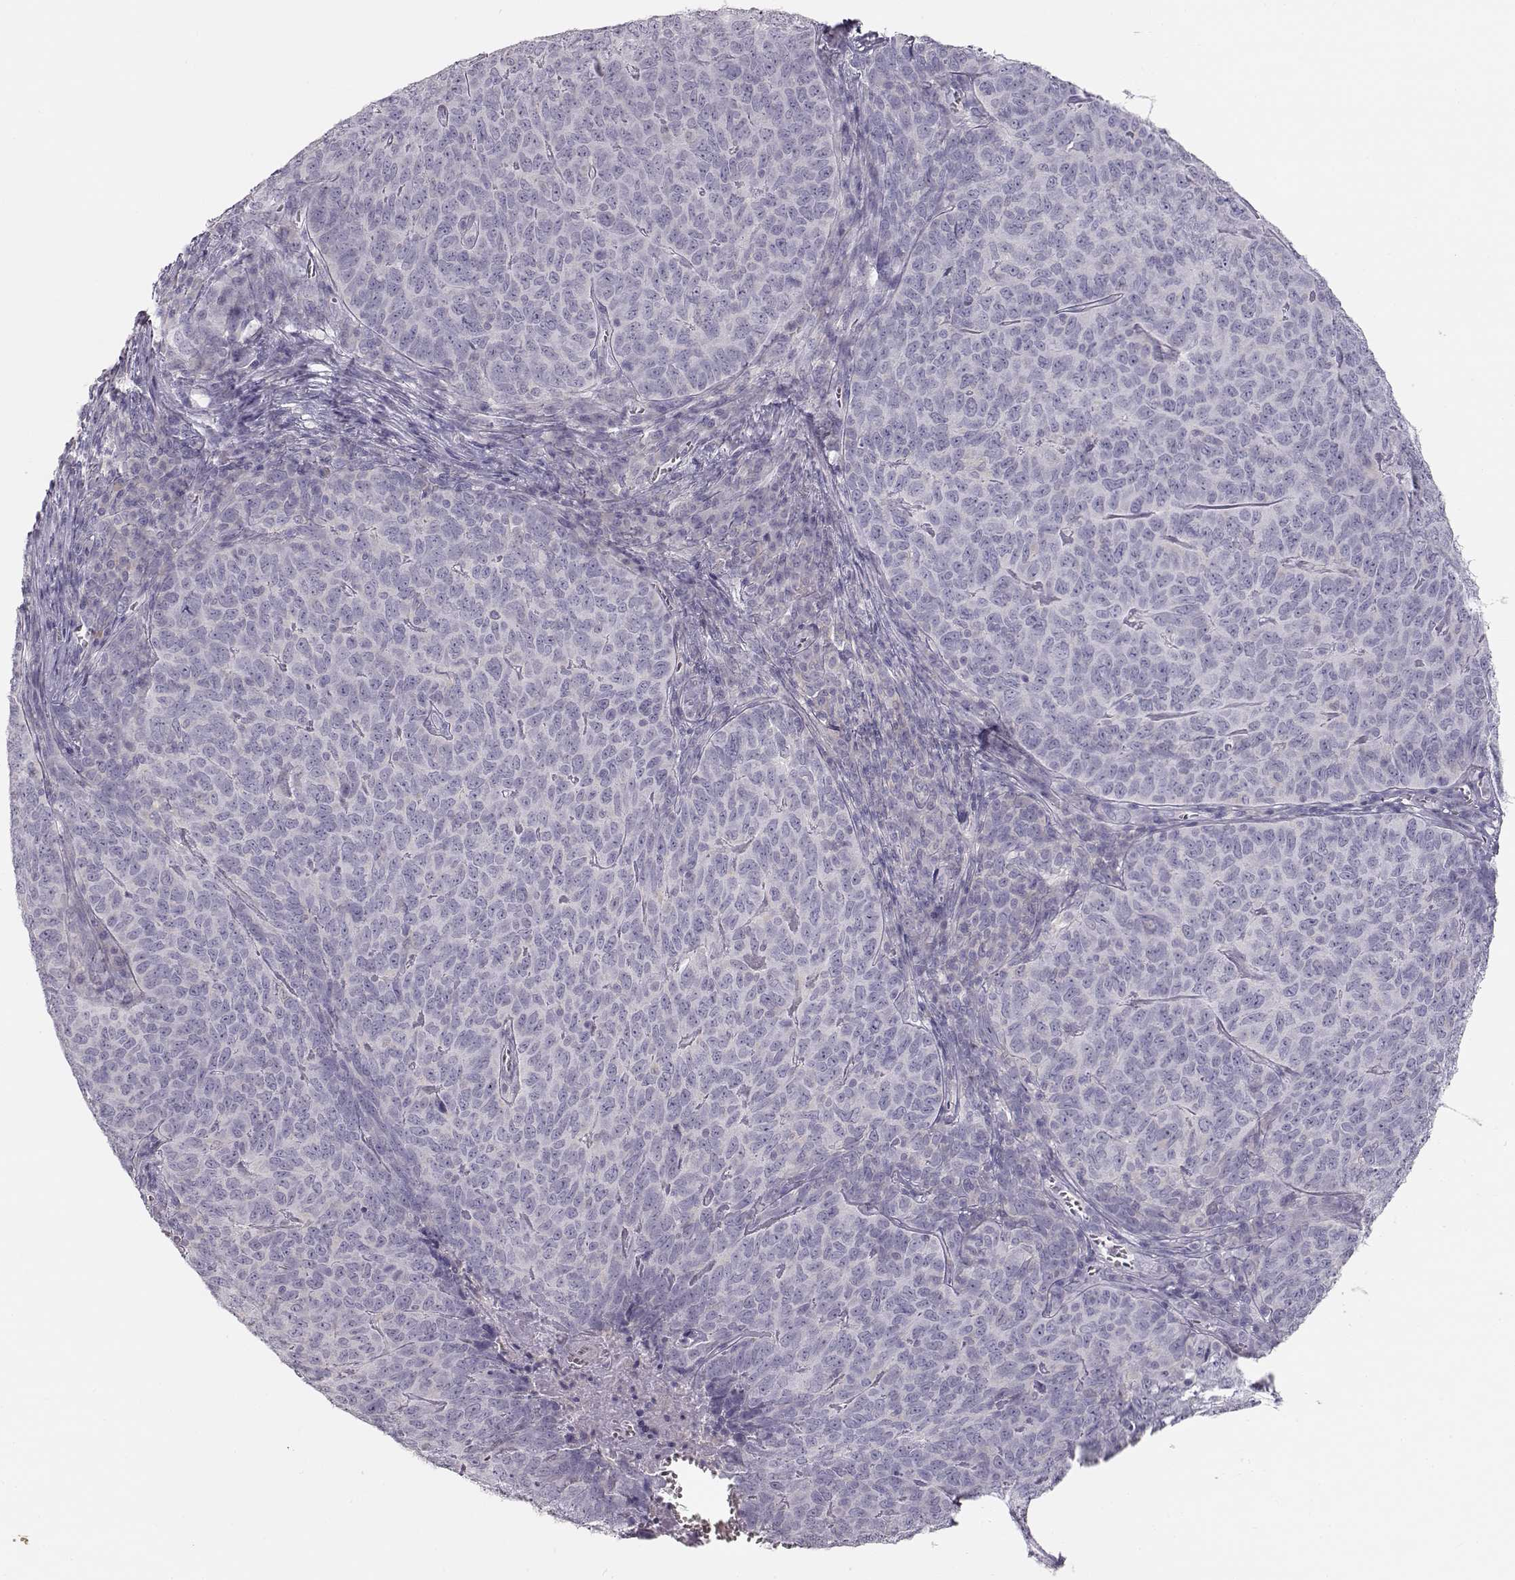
{"staining": {"intensity": "negative", "quantity": "none", "location": "none"}, "tissue": "skin cancer", "cell_type": "Tumor cells", "image_type": "cancer", "snomed": [{"axis": "morphology", "description": "Squamous cell carcinoma, NOS"}, {"axis": "topography", "description": "Skin"}, {"axis": "topography", "description": "Anal"}], "caption": "Skin cancer (squamous cell carcinoma) was stained to show a protein in brown. There is no significant positivity in tumor cells. (DAB (3,3'-diaminobenzidine) immunohistochemistry (IHC) with hematoxylin counter stain).", "gene": "LEPR", "patient": {"sex": "female", "age": 51}}